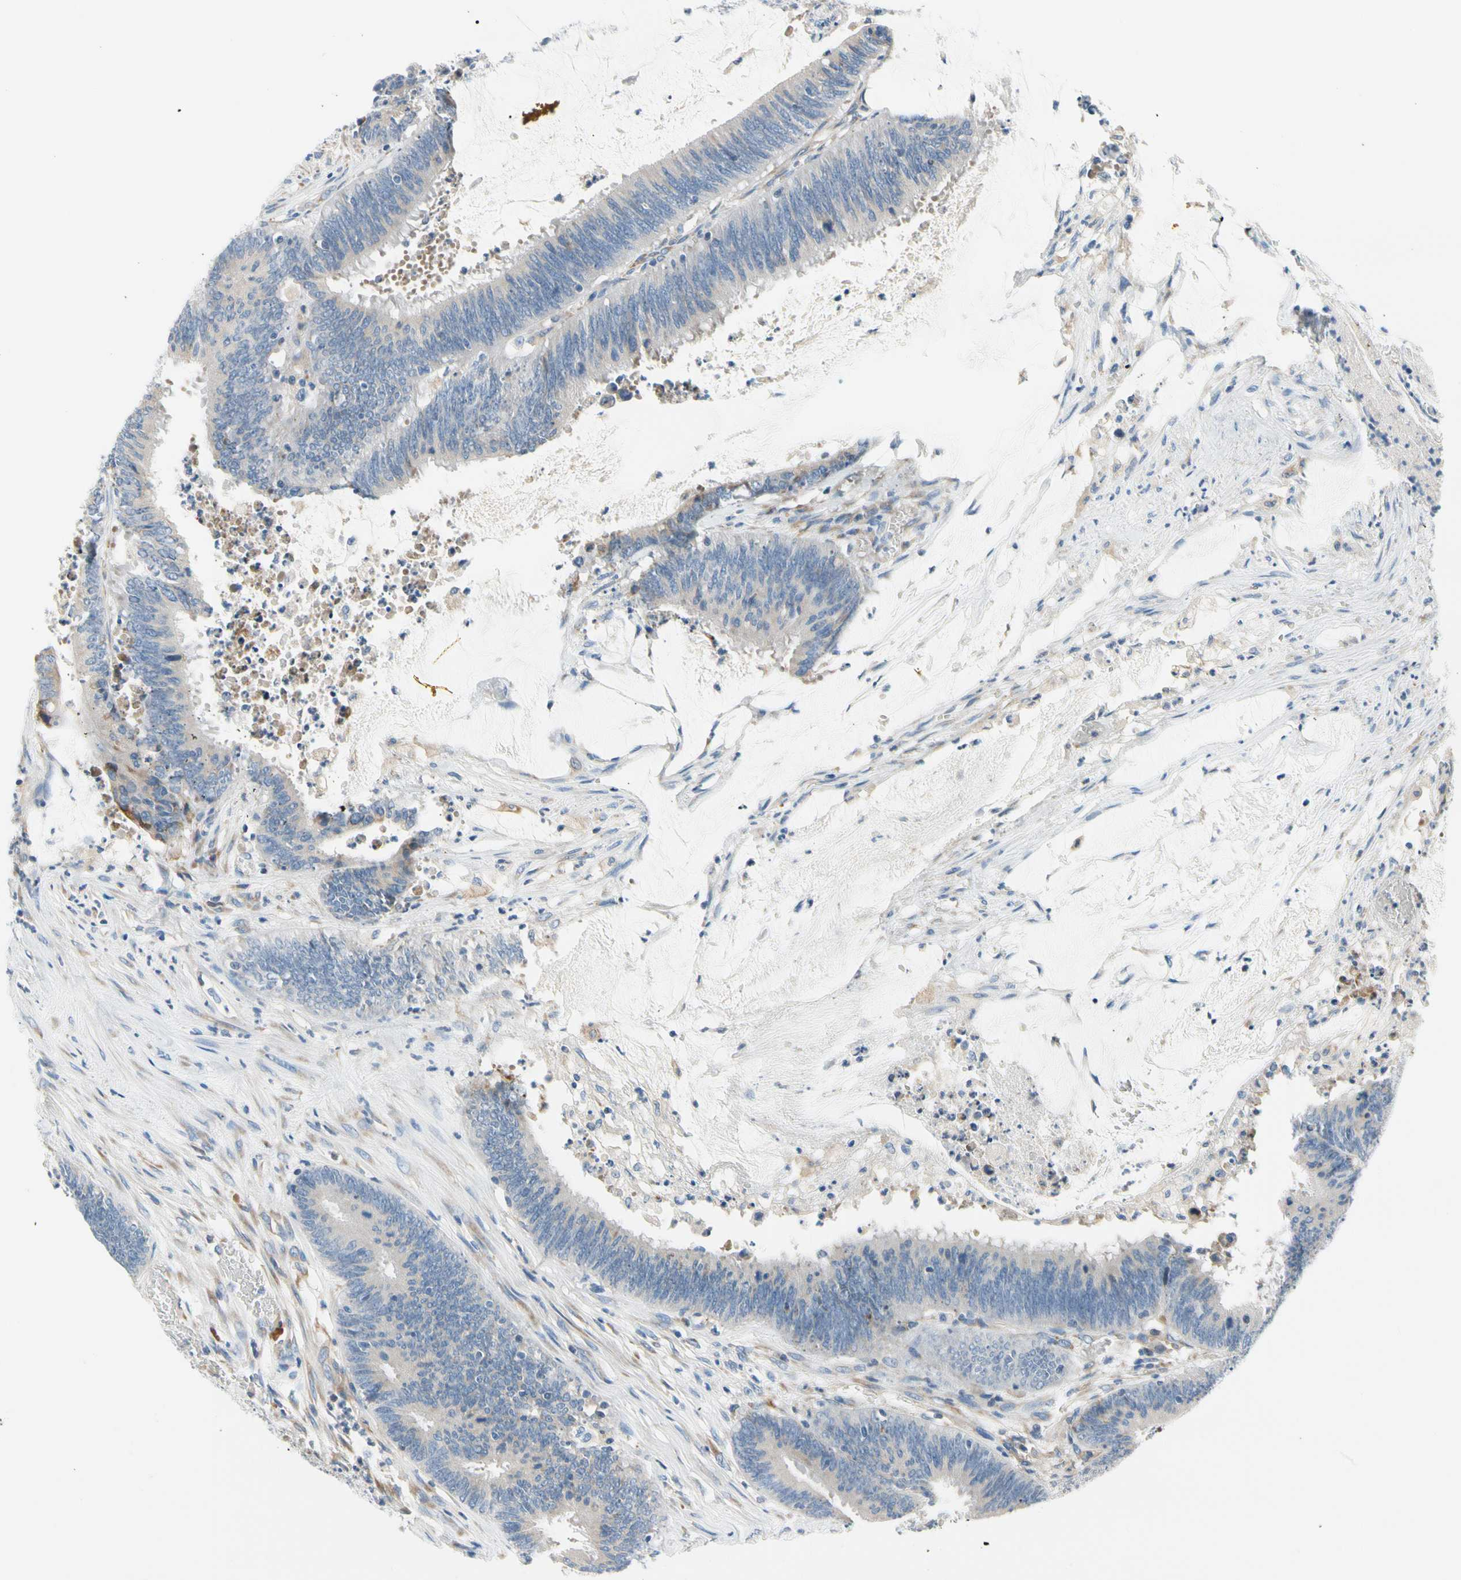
{"staining": {"intensity": "negative", "quantity": "none", "location": "none"}, "tissue": "colorectal cancer", "cell_type": "Tumor cells", "image_type": "cancer", "snomed": [{"axis": "morphology", "description": "Adenocarcinoma, NOS"}, {"axis": "topography", "description": "Rectum"}], "caption": "This is a histopathology image of IHC staining of colorectal cancer (adenocarcinoma), which shows no staining in tumor cells.", "gene": "STXBP1", "patient": {"sex": "female", "age": 66}}